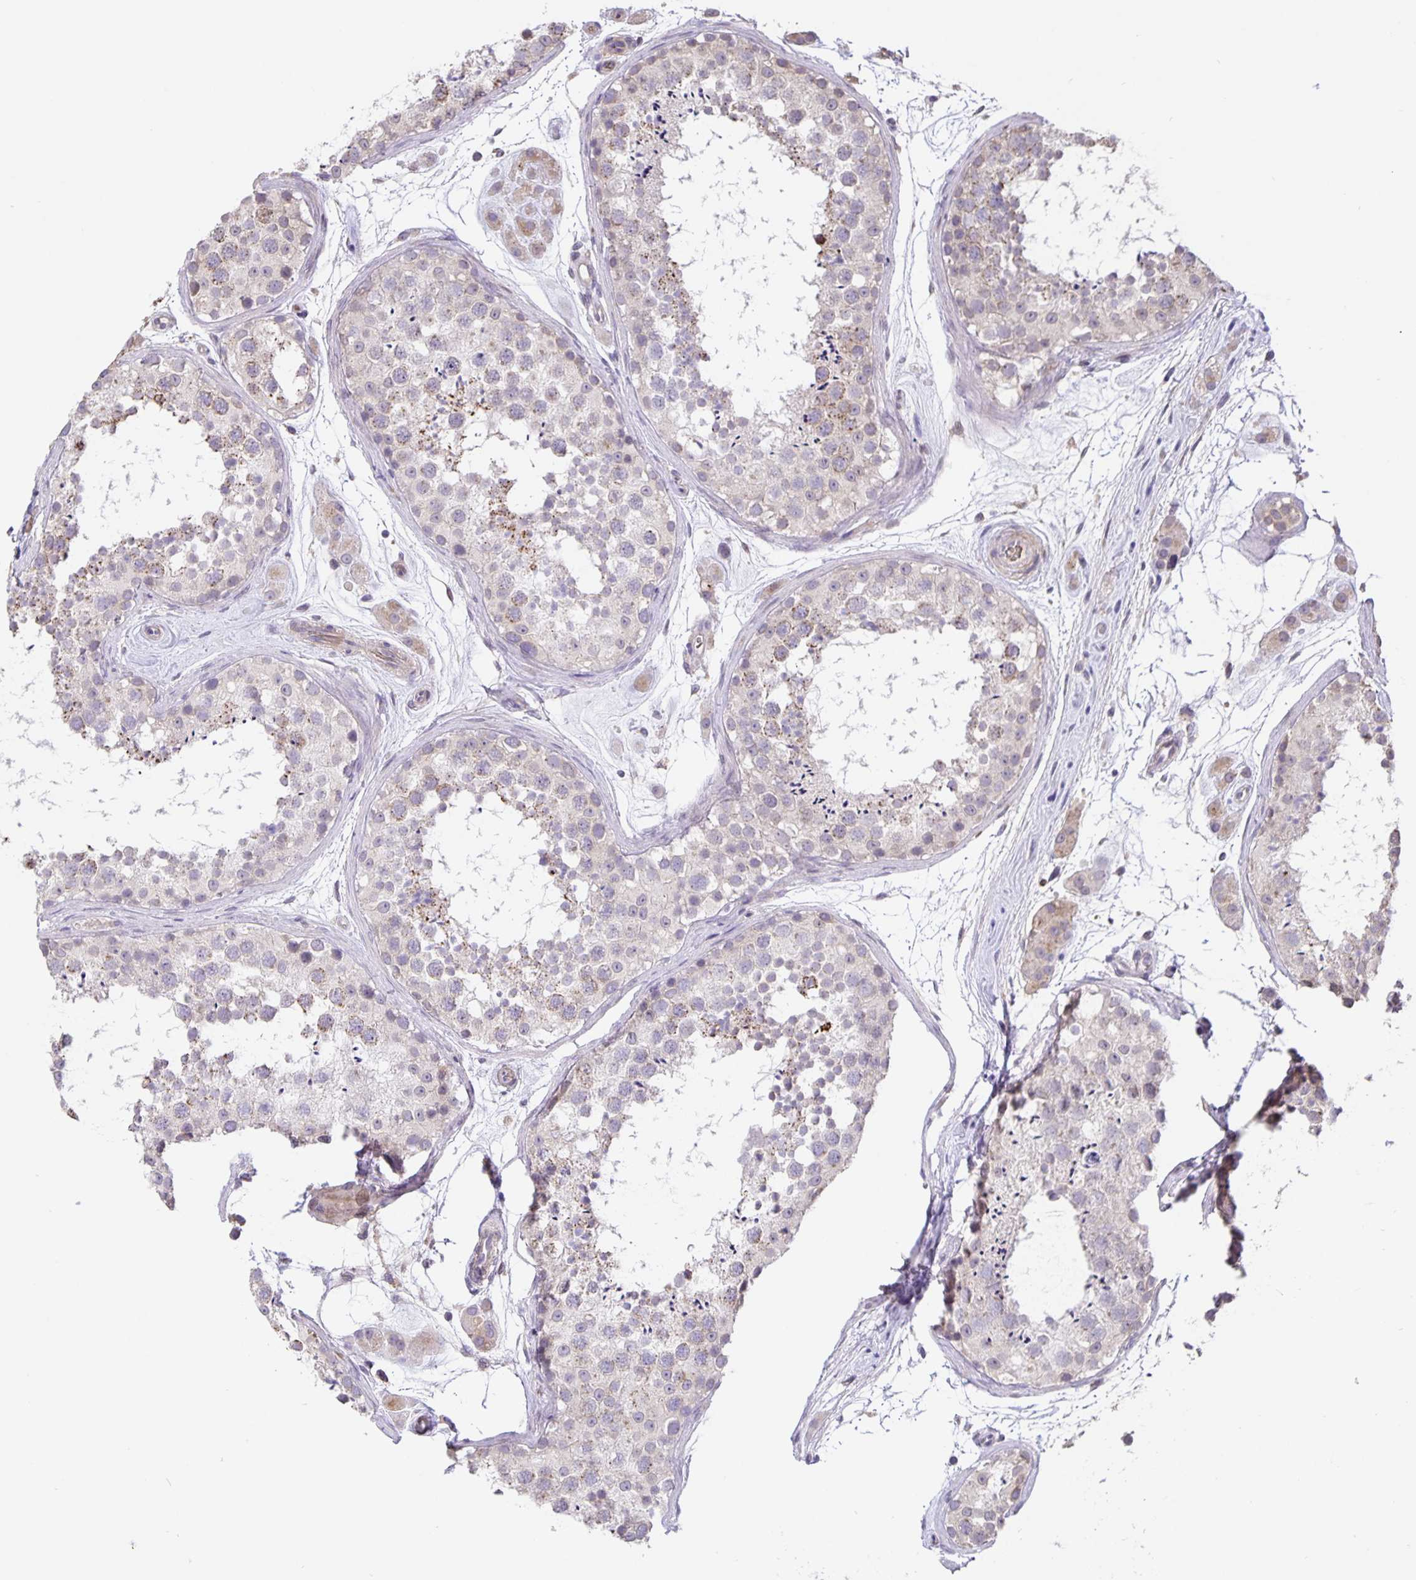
{"staining": {"intensity": "moderate", "quantity": "<25%", "location": "cytoplasmic/membranous"}, "tissue": "testis", "cell_type": "Cells in seminiferous ducts", "image_type": "normal", "snomed": [{"axis": "morphology", "description": "Normal tissue, NOS"}, {"axis": "topography", "description": "Testis"}], "caption": "IHC histopathology image of unremarkable testis: testis stained using IHC displays low levels of moderate protein expression localized specifically in the cytoplasmic/membranous of cells in seminiferous ducts, appearing as a cytoplasmic/membranous brown color.", "gene": "TMEM71", "patient": {"sex": "male", "age": 41}}